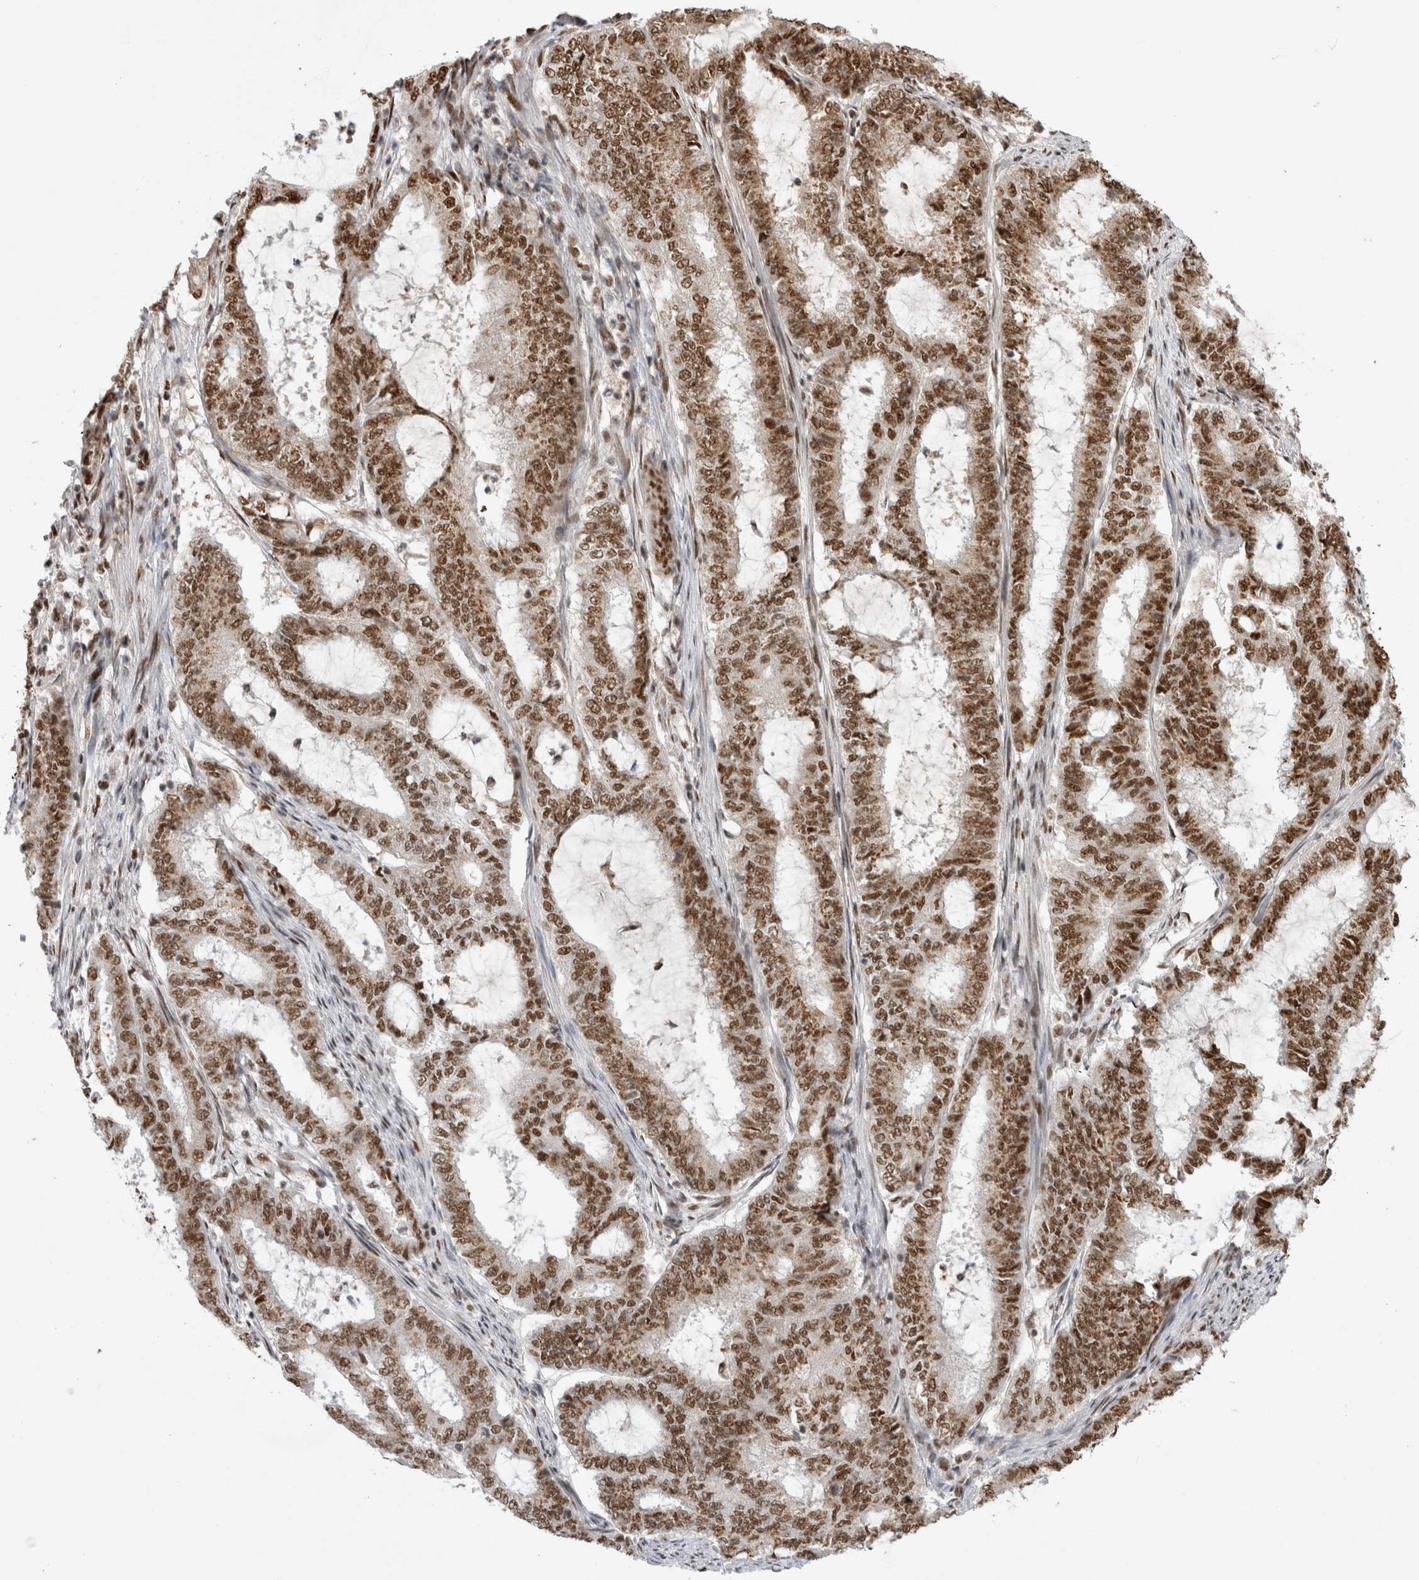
{"staining": {"intensity": "moderate", "quantity": ">75%", "location": "nuclear"}, "tissue": "endometrial cancer", "cell_type": "Tumor cells", "image_type": "cancer", "snomed": [{"axis": "morphology", "description": "Adenocarcinoma, NOS"}, {"axis": "topography", "description": "Endometrium"}], "caption": "Endometrial adenocarcinoma stained with immunohistochemistry (IHC) shows moderate nuclear expression in about >75% of tumor cells.", "gene": "EYA2", "patient": {"sex": "female", "age": 51}}